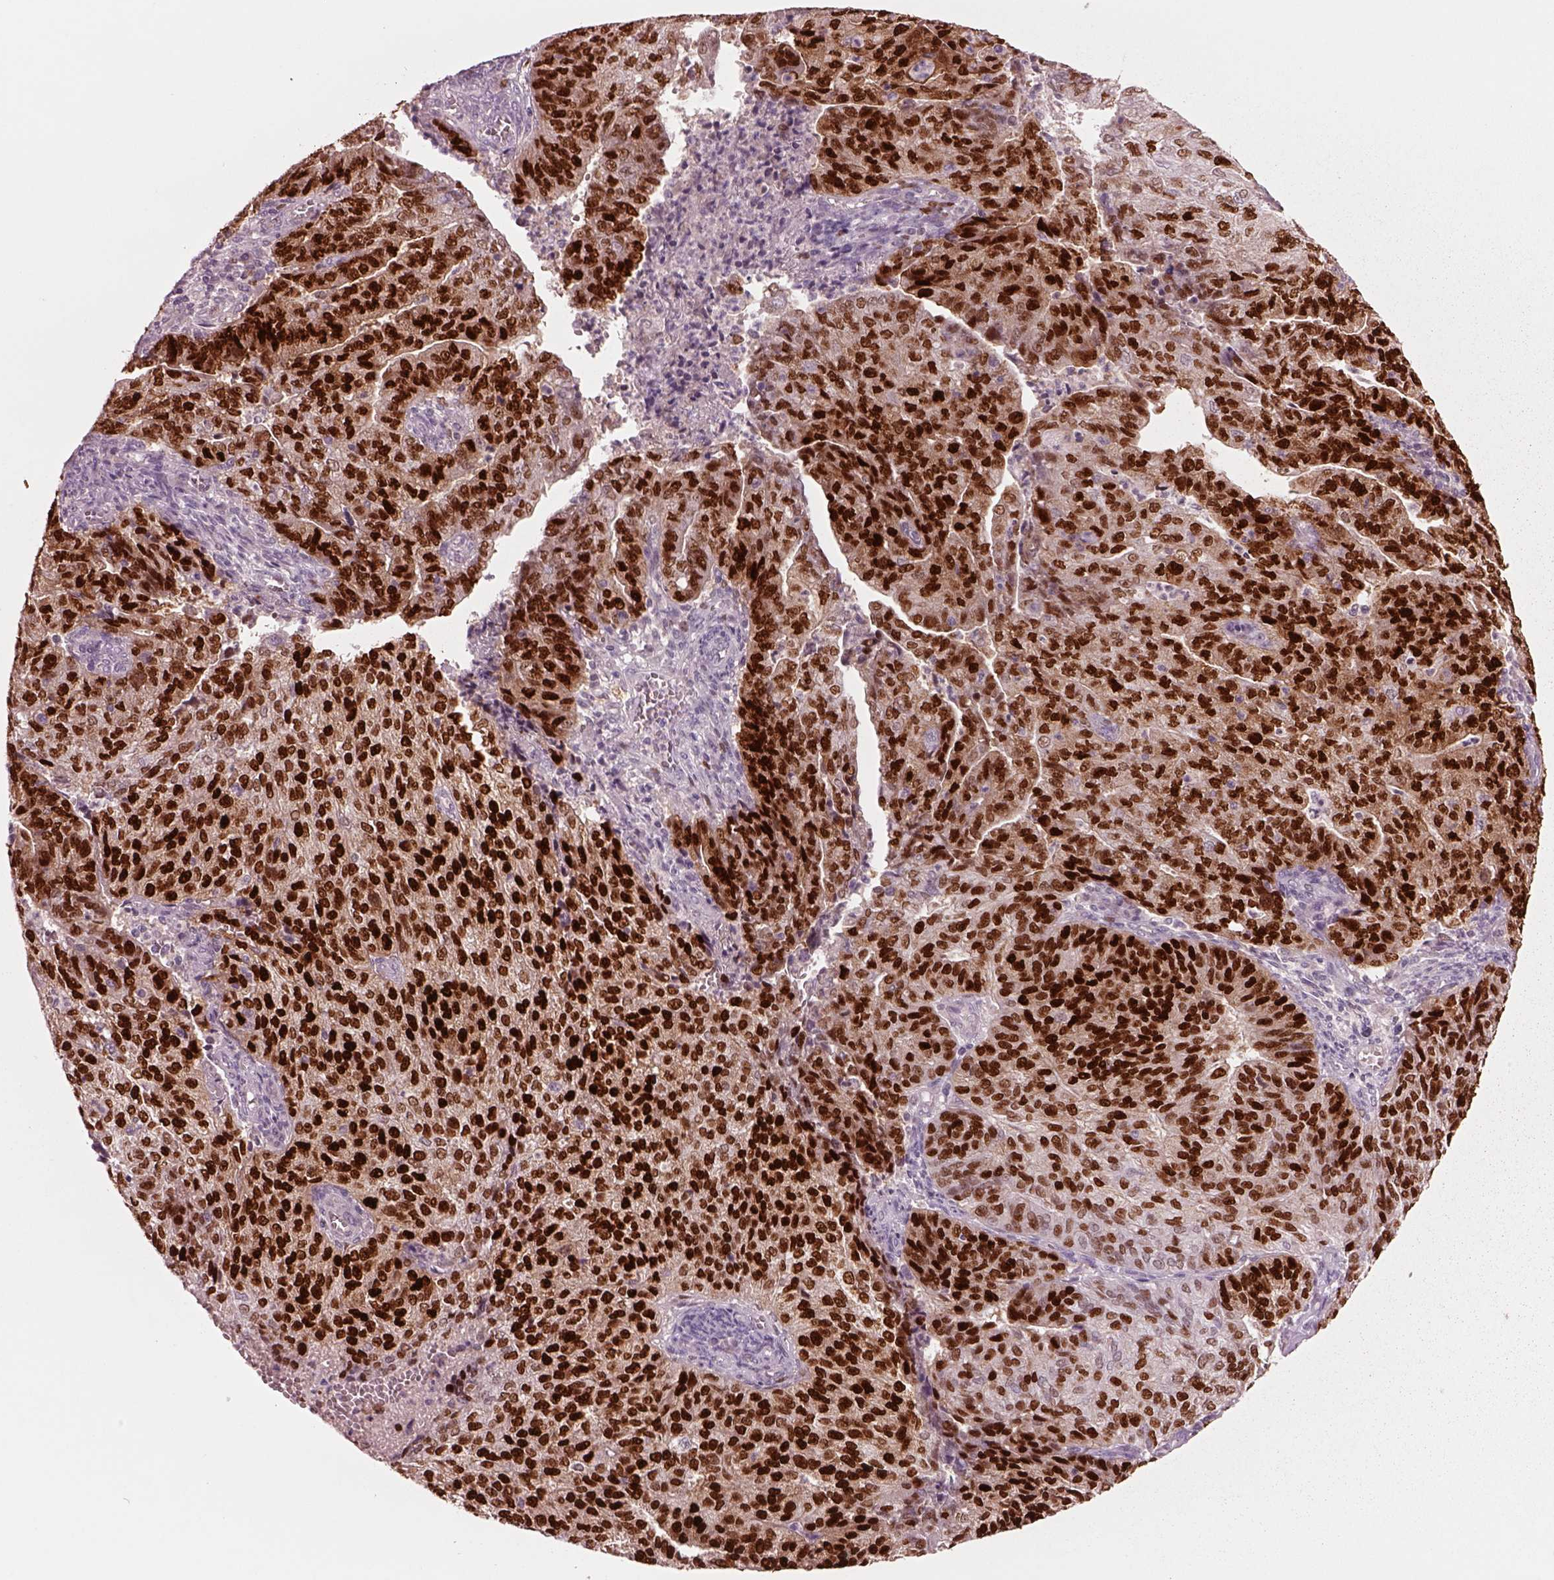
{"staining": {"intensity": "strong", "quantity": ">75%", "location": "nuclear"}, "tissue": "endometrial cancer", "cell_type": "Tumor cells", "image_type": "cancer", "snomed": [{"axis": "morphology", "description": "Adenocarcinoma, NOS"}, {"axis": "topography", "description": "Endometrium"}], "caption": "The histopathology image displays immunohistochemical staining of endometrial cancer (adenocarcinoma). There is strong nuclear expression is identified in approximately >75% of tumor cells. (DAB (3,3'-diaminobenzidine) = brown stain, brightfield microscopy at high magnification).", "gene": "SOX9", "patient": {"sex": "female", "age": 82}}